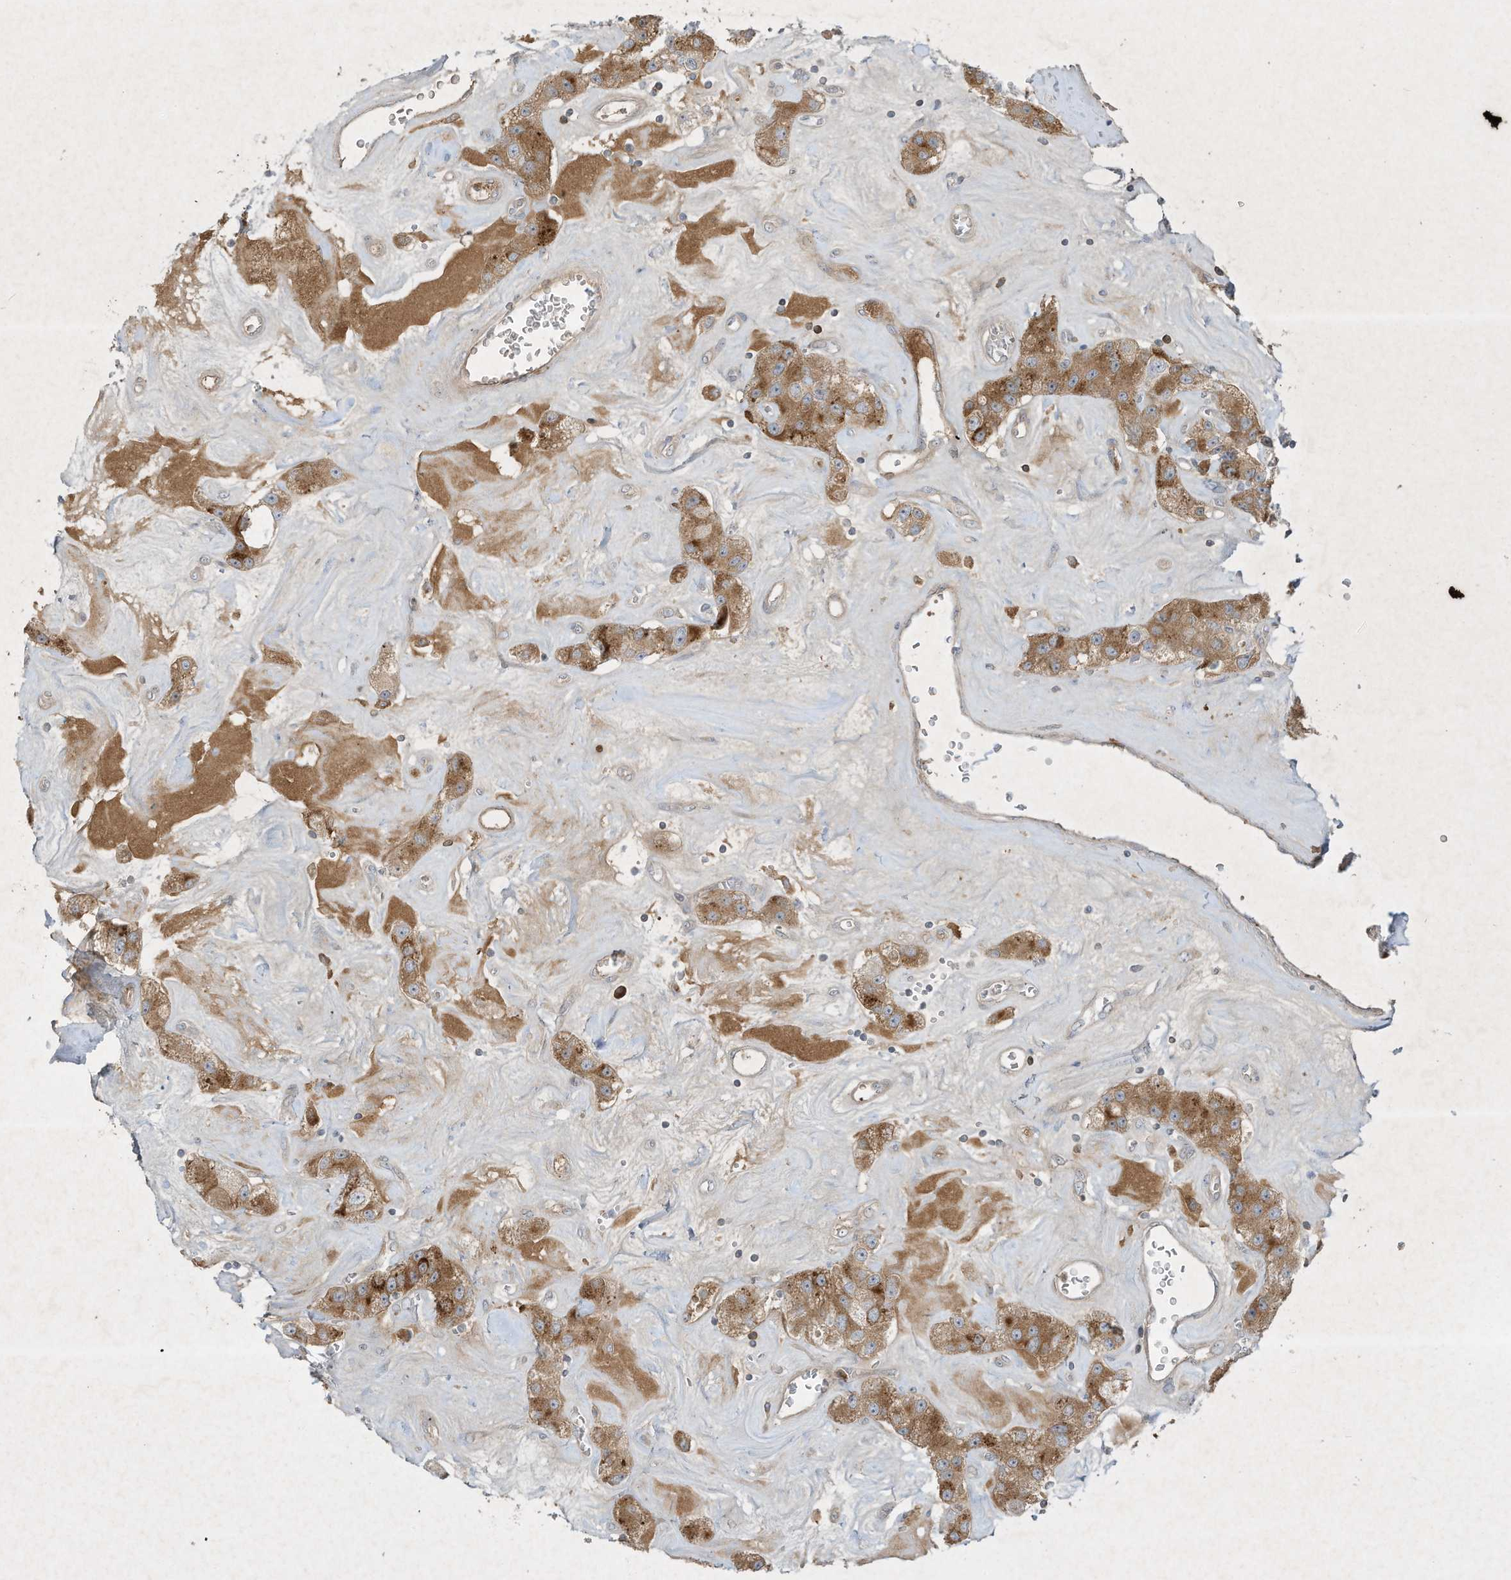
{"staining": {"intensity": "moderate", "quantity": ">75%", "location": "cytoplasmic/membranous"}, "tissue": "carcinoid", "cell_type": "Tumor cells", "image_type": "cancer", "snomed": [{"axis": "morphology", "description": "Carcinoid, malignant, NOS"}, {"axis": "topography", "description": "Pancreas"}], "caption": "Carcinoid stained with a brown dye reveals moderate cytoplasmic/membranous positive expression in about >75% of tumor cells.", "gene": "FETUB", "patient": {"sex": "male", "age": 41}}